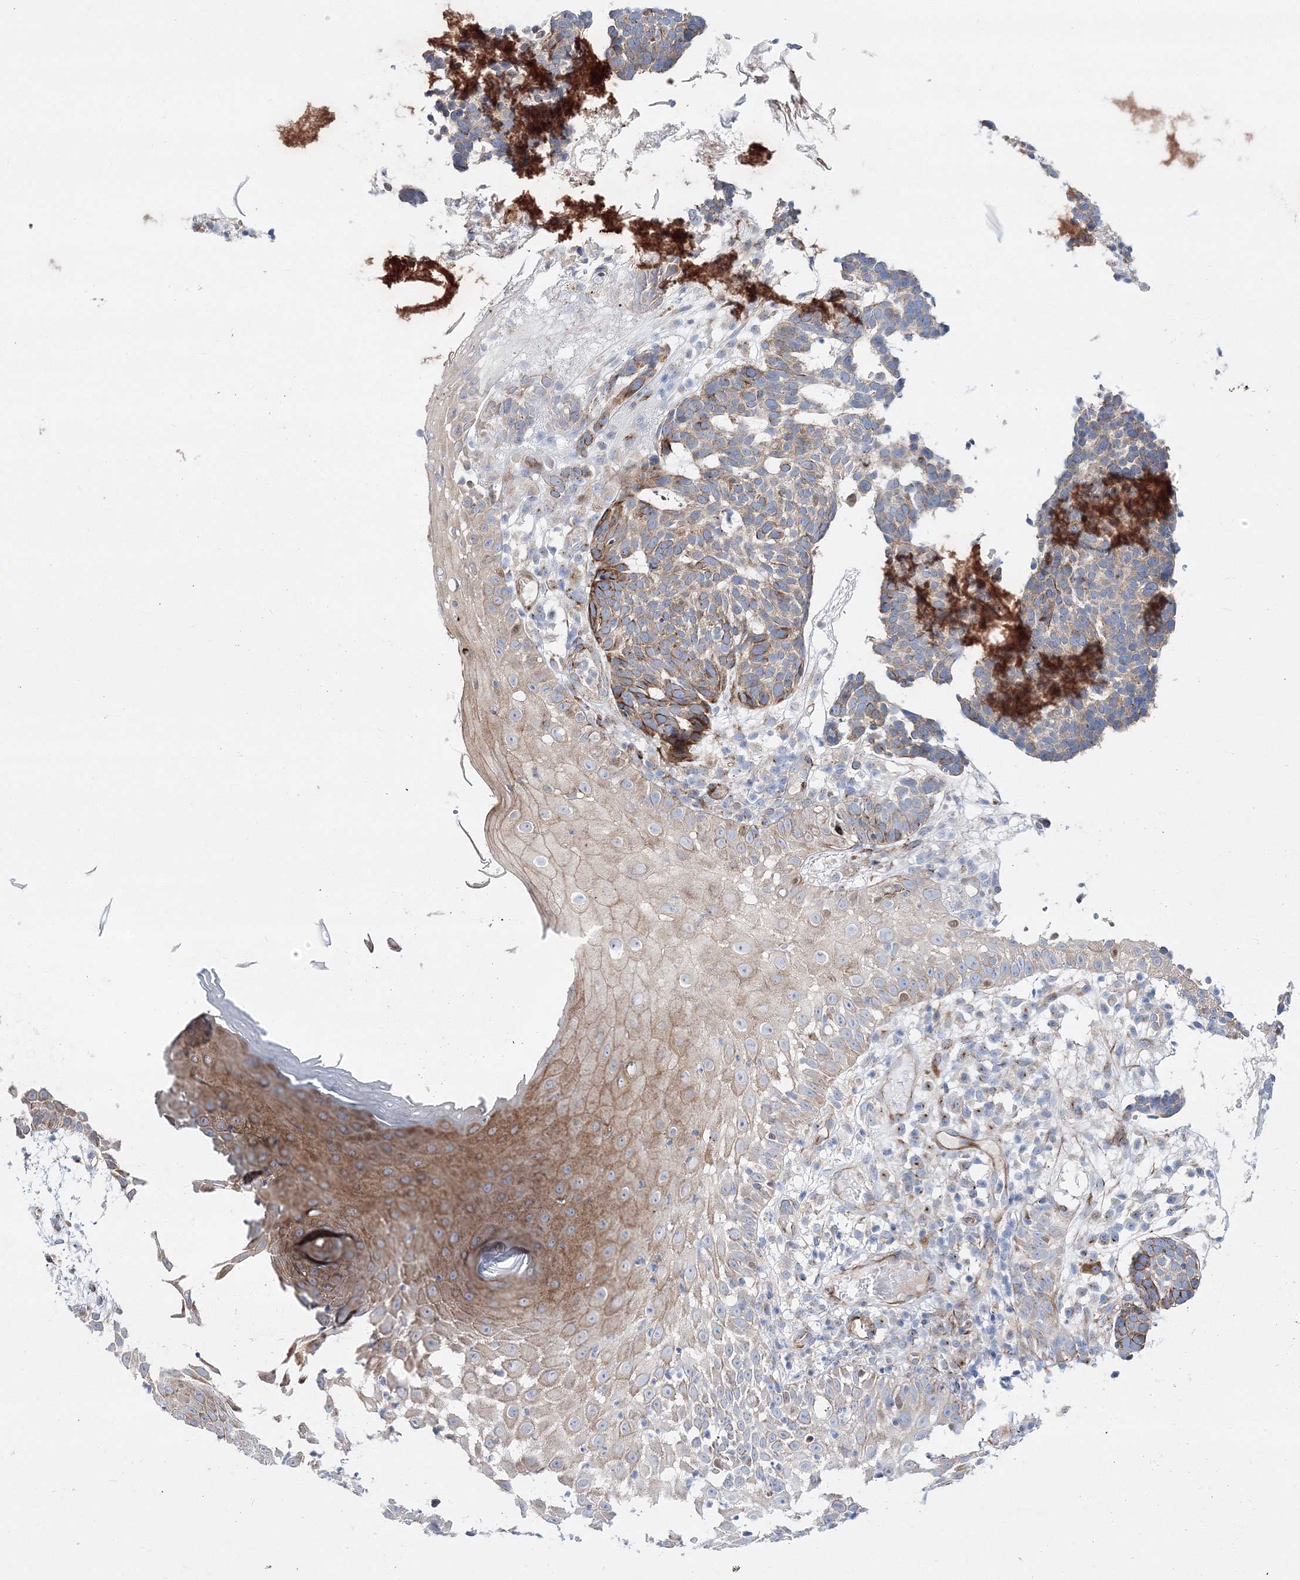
{"staining": {"intensity": "moderate", "quantity": "25%-75%", "location": "cytoplasmic/membranous"}, "tissue": "skin cancer", "cell_type": "Tumor cells", "image_type": "cancer", "snomed": [{"axis": "morphology", "description": "Basal cell carcinoma"}, {"axis": "topography", "description": "Skin"}], "caption": "Protein staining displays moderate cytoplasmic/membranous staining in approximately 25%-75% of tumor cells in skin cancer. The staining was performed using DAB to visualize the protein expression in brown, while the nuclei were stained in blue with hematoxylin (Magnification: 20x).", "gene": "ARHGAP32", "patient": {"sex": "male", "age": 85}}